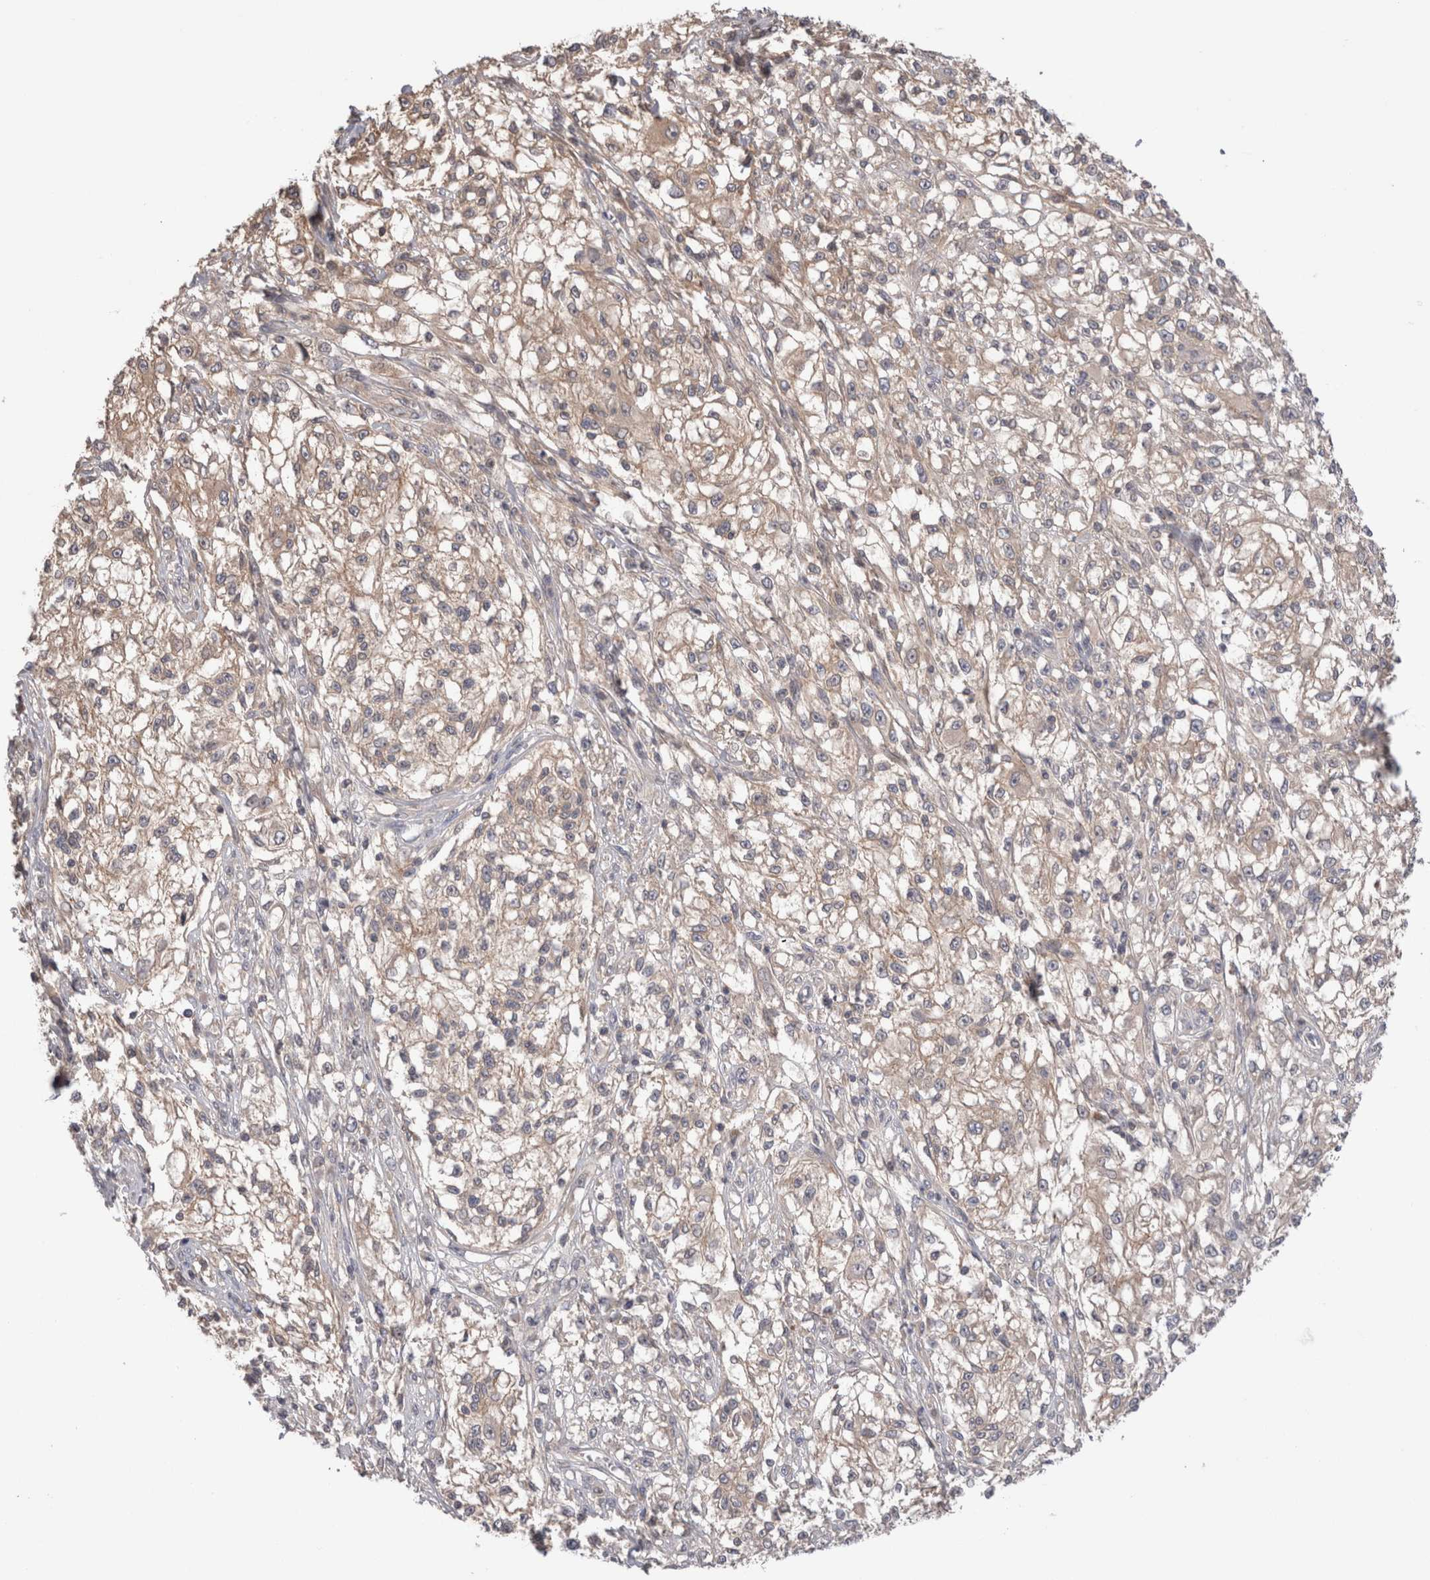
{"staining": {"intensity": "weak", "quantity": ">75%", "location": "cytoplasmic/membranous"}, "tissue": "melanoma", "cell_type": "Tumor cells", "image_type": "cancer", "snomed": [{"axis": "morphology", "description": "Malignant melanoma, NOS"}, {"axis": "topography", "description": "Skin of head"}], "caption": "Tumor cells demonstrate low levels of weak cytoplasmic/membranous staining in approximately >75% of cells in melanoma.", "gene": "OTOR", "patient": {"sex": "male", "age": 83}}